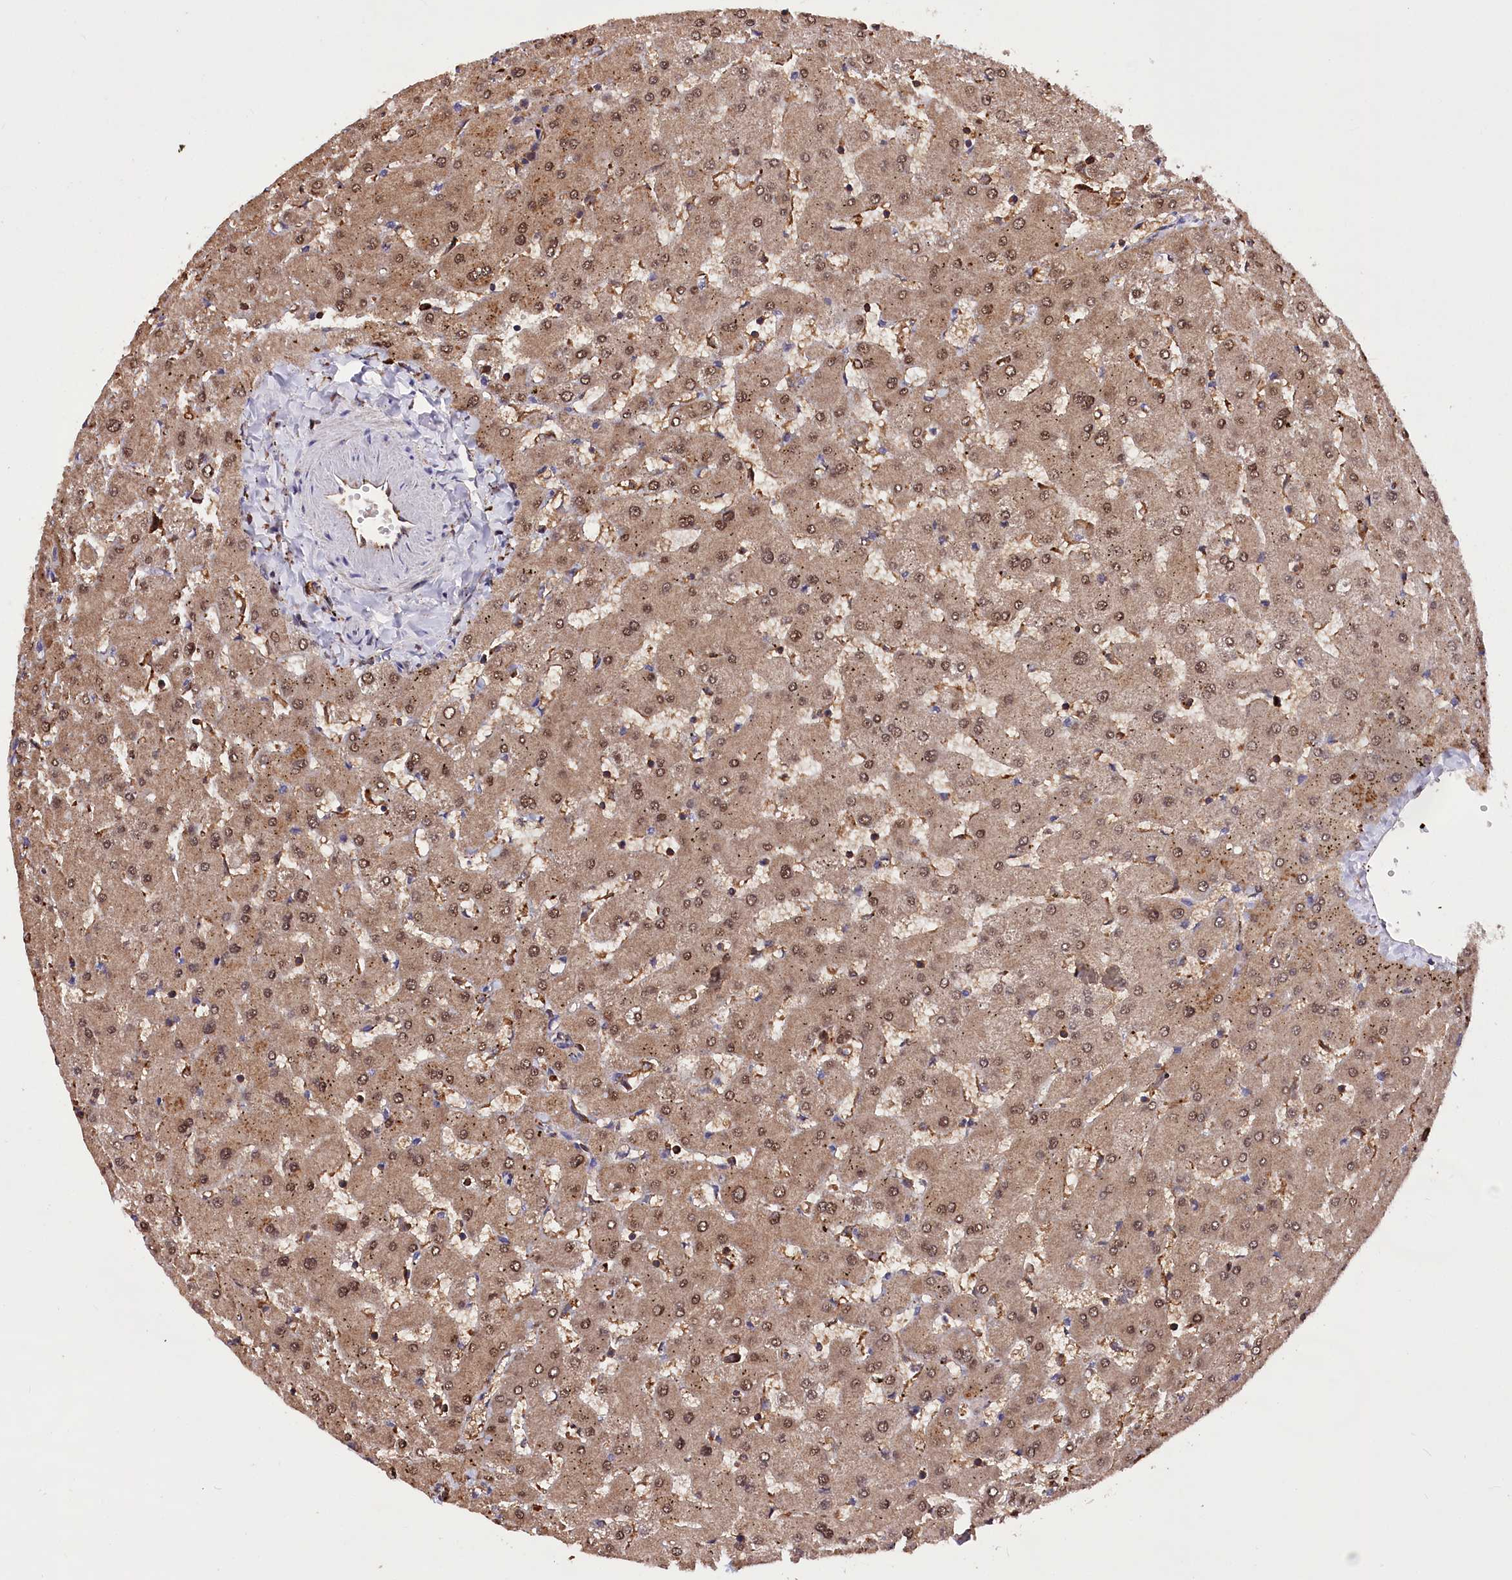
{"staining": {"intensity": "weak", "quantity": "25%-75%", "location": "cytoplasmic/membranous"}, "tissue": "liver", "cell_type": "Cholangiocytes", "image_type": "normal", "snomed": [{"axis": "morphology", "description": "Normal tissue, NOS"}, {"axis": "topography", "description": "Liver"}], "caption": "About 25%-75% of cholangiocytes in normal liver exhibit weak cytoplasmic/membranous protein expression as visualized by brown immunohistochemical staining.", "gene": "DPP3", "patient": {"sex": "female", "age": 63}}